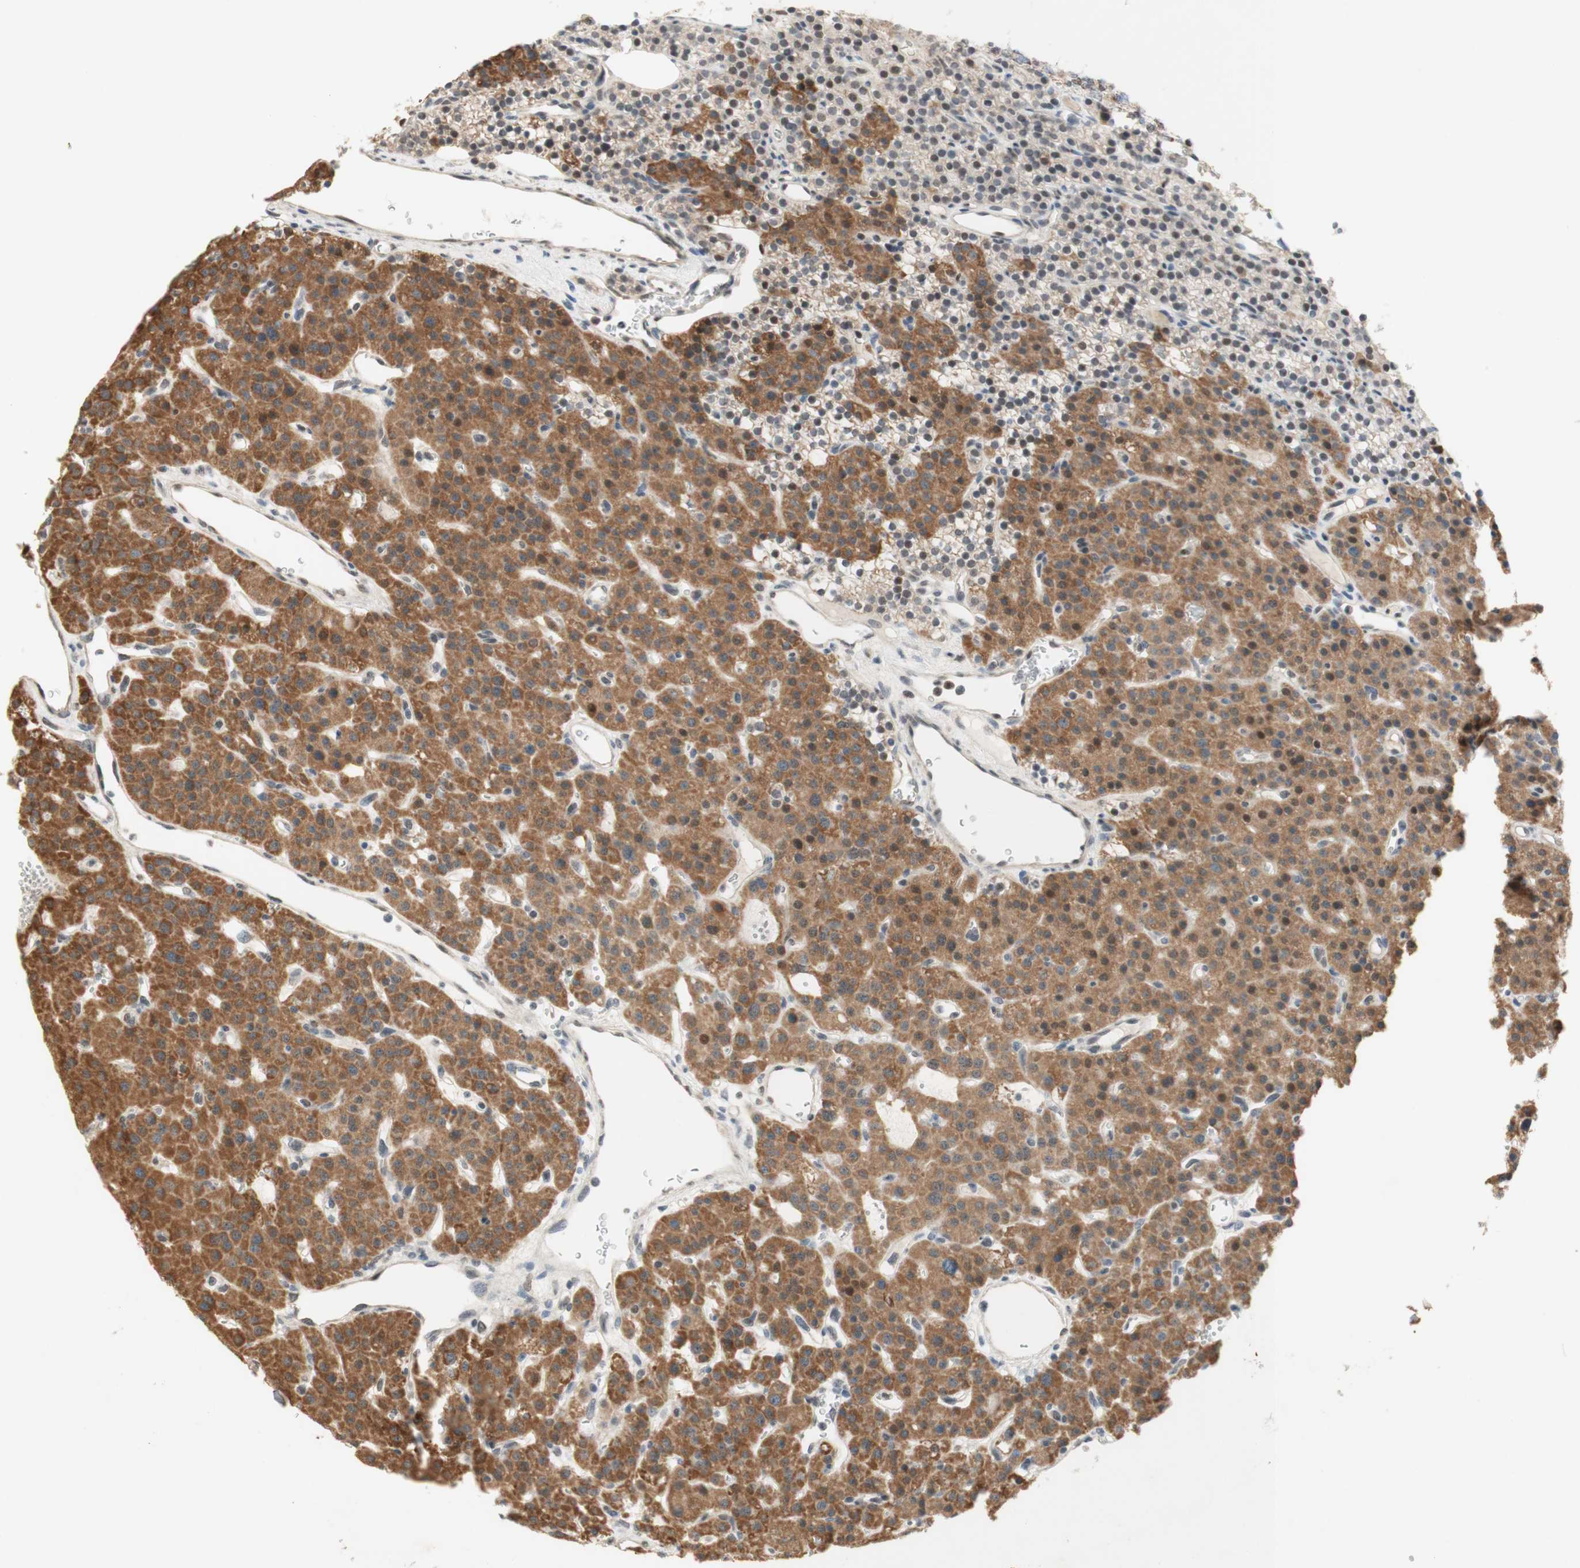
{"staining": {"intensity": "moderate", "quantity": ">75%", "location": "cytoplasmic/membranous"}, "tissue": "parathyroid gland", "cell_type": "Glandular cells", "image_type": "normal", "snomed": [{"axis": "morphology", "description": "Normal tissue, NOS"}, {"axis": "morphology", "description": "Adenoma, NOS"}, {"axis": "topography", "description": "Parathyroid gland"}], "caption": "Immunohistochemical staining of normal human parathyroid gland shows medium levels of moderate cytoplasmic/membranous positivity in approximately >75% of glandular cells.", "gene": "DNMT3A", "patient": {"sex": "female", "age": 81}}